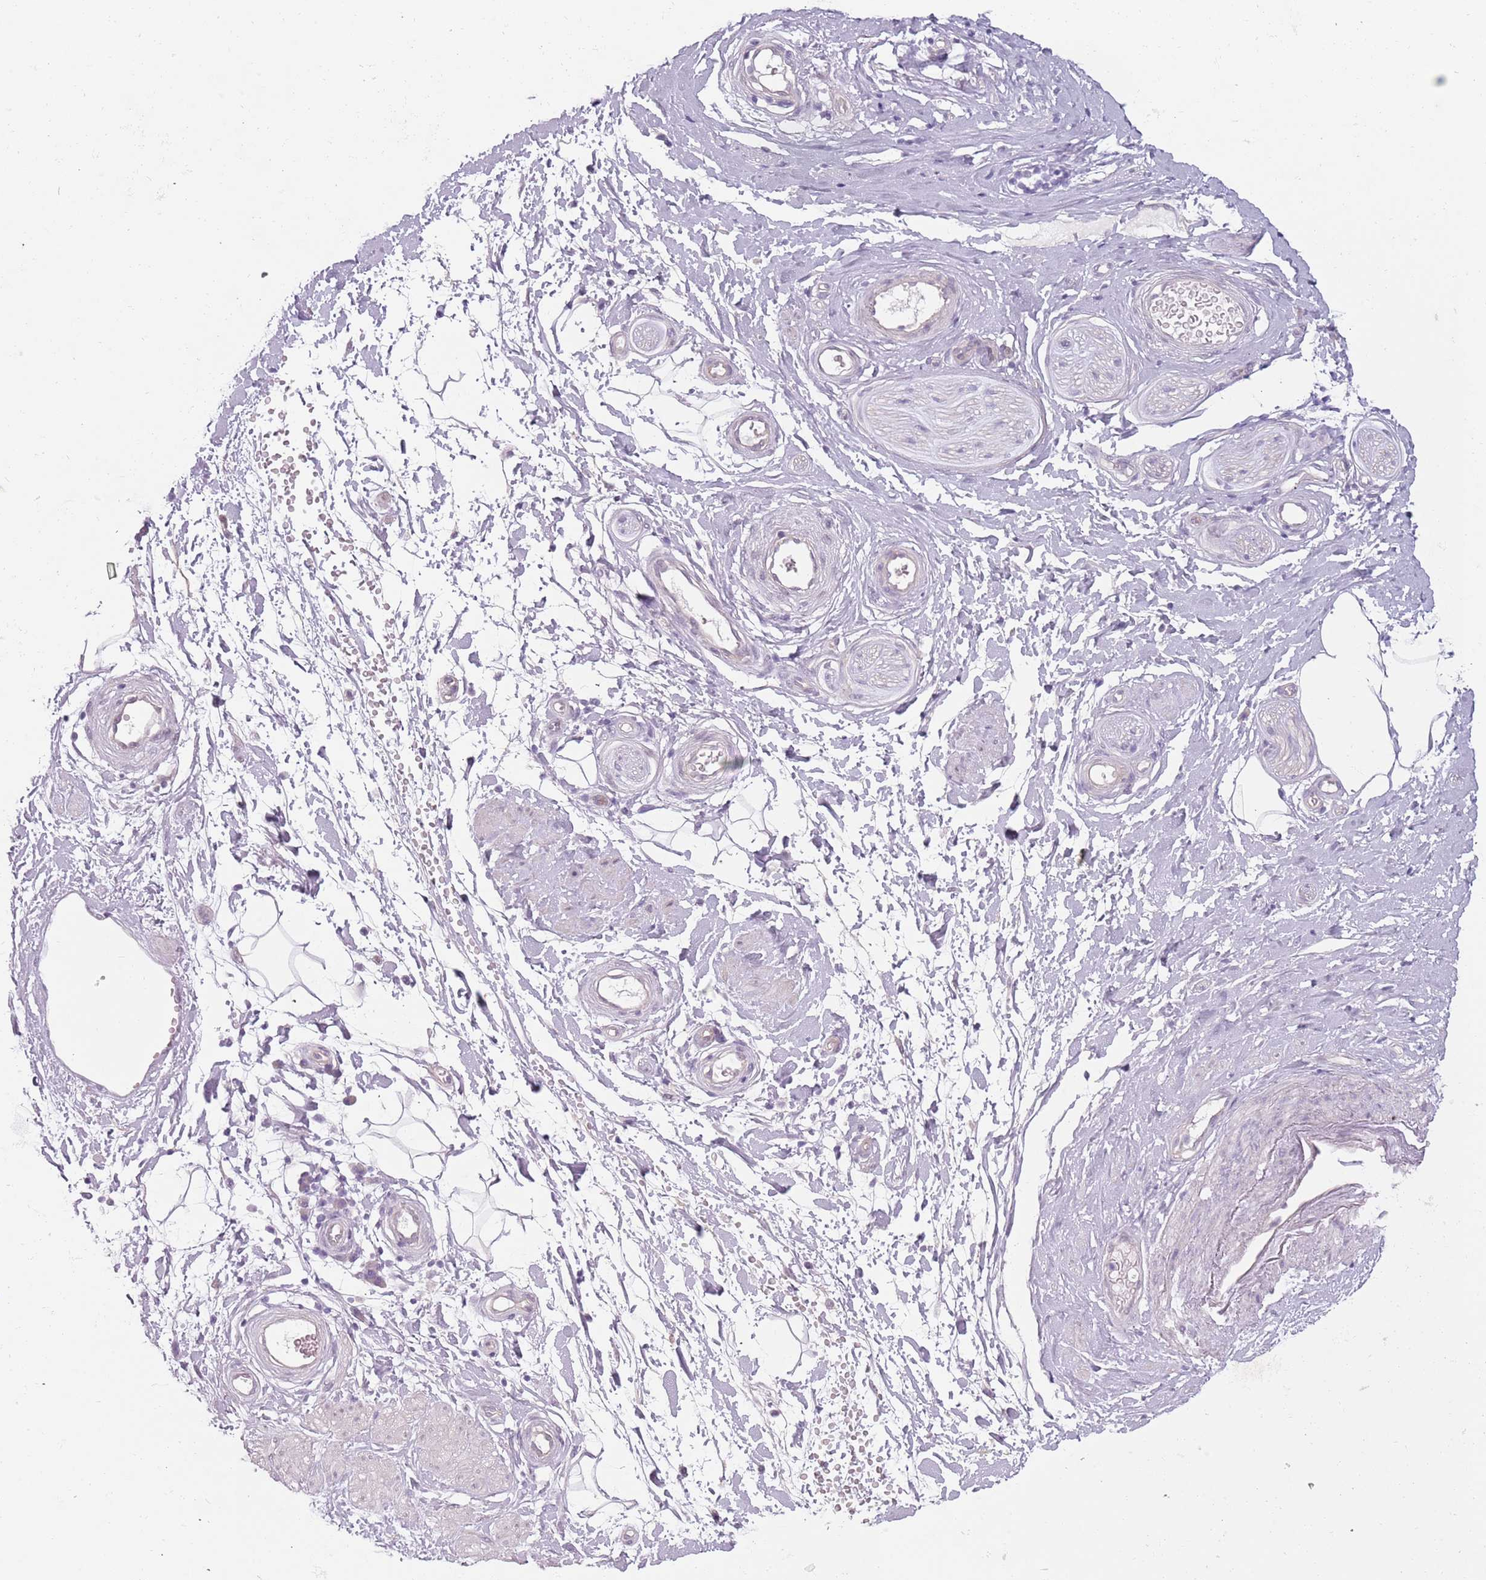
{"staining": {"intensity": "negative", "quantity": "none", "location": "none"}, "tissue": "adipose tissue", "cell_type": "Adipocytes", "image_type": "normal", "snomed": [{"axis": "morphology", "description": "Normal tissue, NOS"}, {"axis": "topography", "description": "Soft tissue"}, {"axis": "topography", "description": "Vascular tissue"}], "caption": "Immunohistochemistry photomicrograph of benign adipose tissue: adipose tissue stained with DAB displays no significant protein positivity in adipocytes. (Brightfield microscopy of DAB IHC at high magnification).", "gene": "RFX2", "patient": {"sex": "male", "age": 41}}